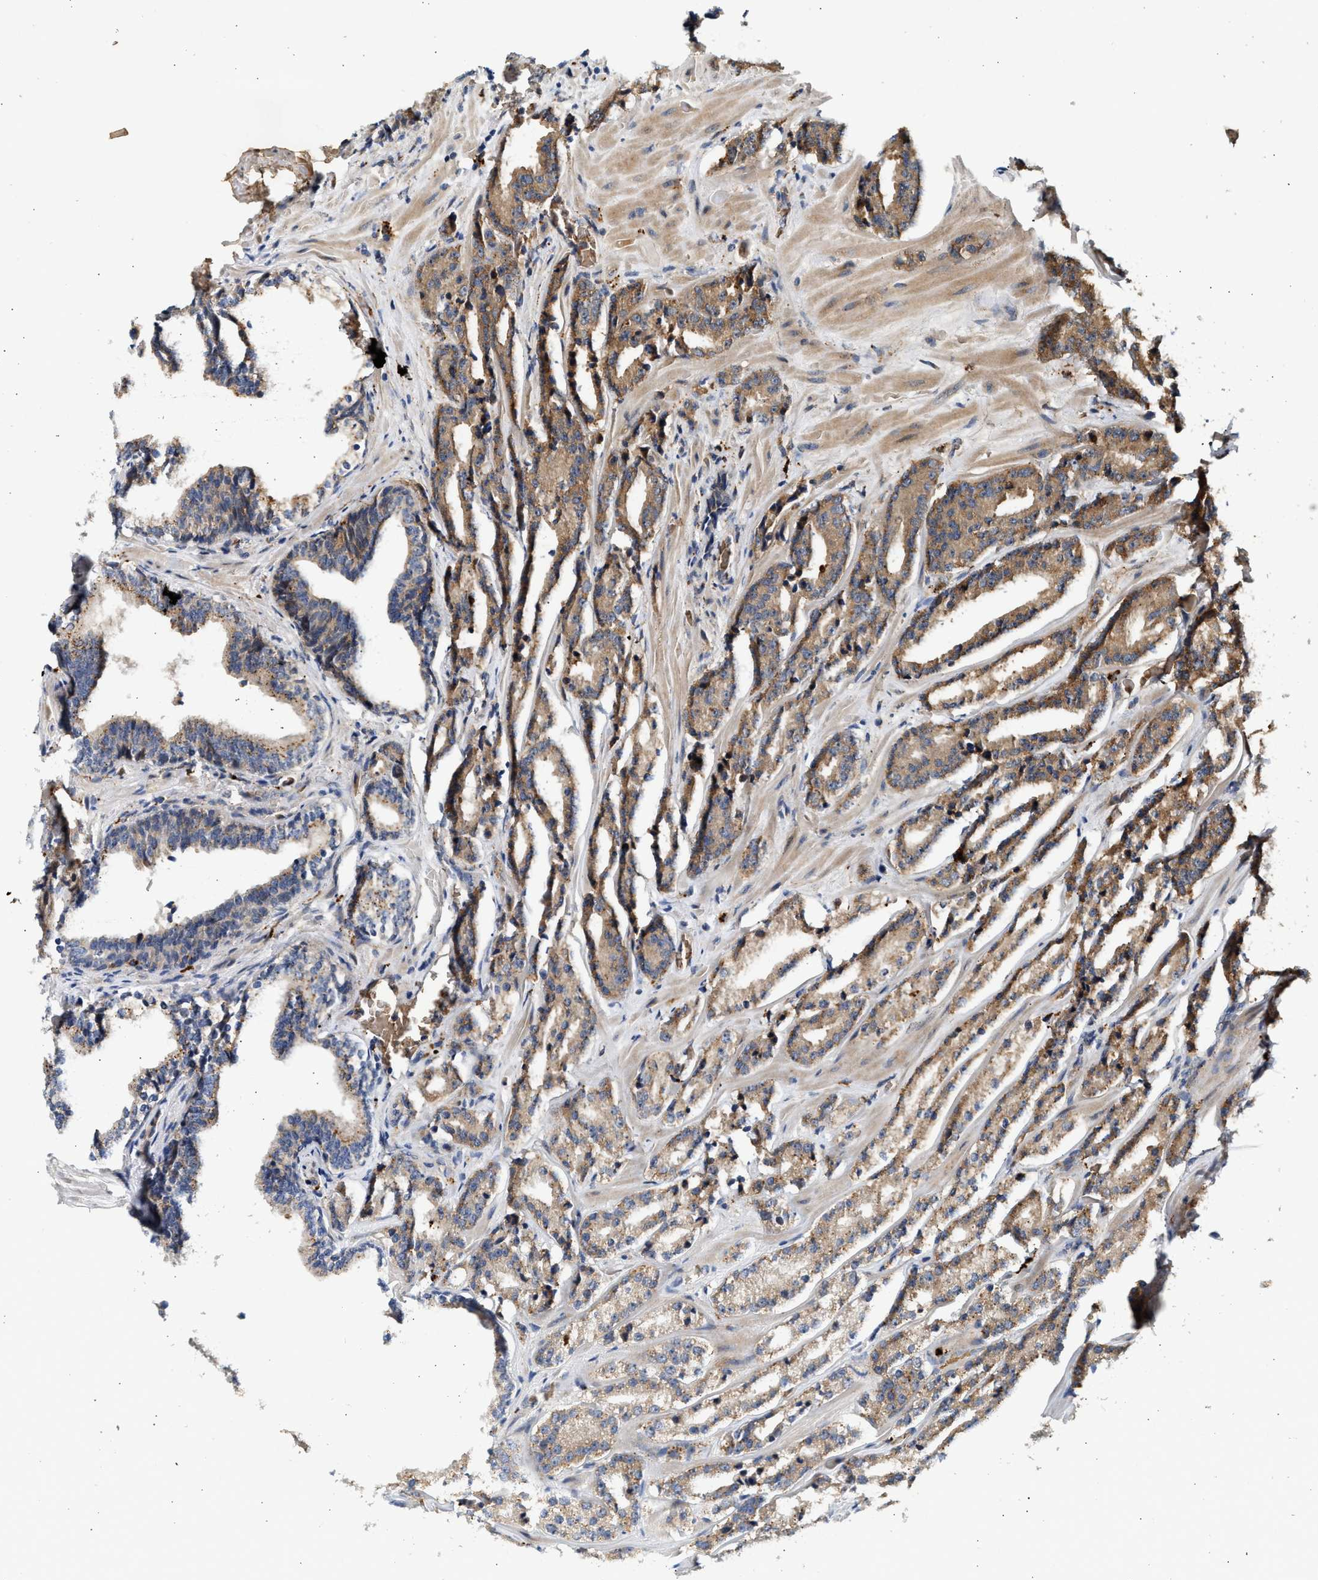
{"staining": {"intensity": "moderate", "quantity": ">75%", "location": "cytoplasmic/membranous"}, "tissue": "prostate cancer", "cell_type": "Tumor cells", "image_type": "cancer", "snomed": [{"axis": "morphology", "description": "Adenocarcinoma, High grade"}, {"axis": "topography", "description": "Prostate"}], "caption": "The photomicrograph displays immunohistochemical staining of high-grade adenocarcinoma (prostate). There is moderate cytoplasmic/membranous staining is identified in about >75% of tumor cells. The protein of interest is stained brown, and the nuclei are stained in blue (DAB IHC with brightfield microscopy, high magnification).", "gene": "PLD3", "patient": {"sex": "male", "age": 60}}